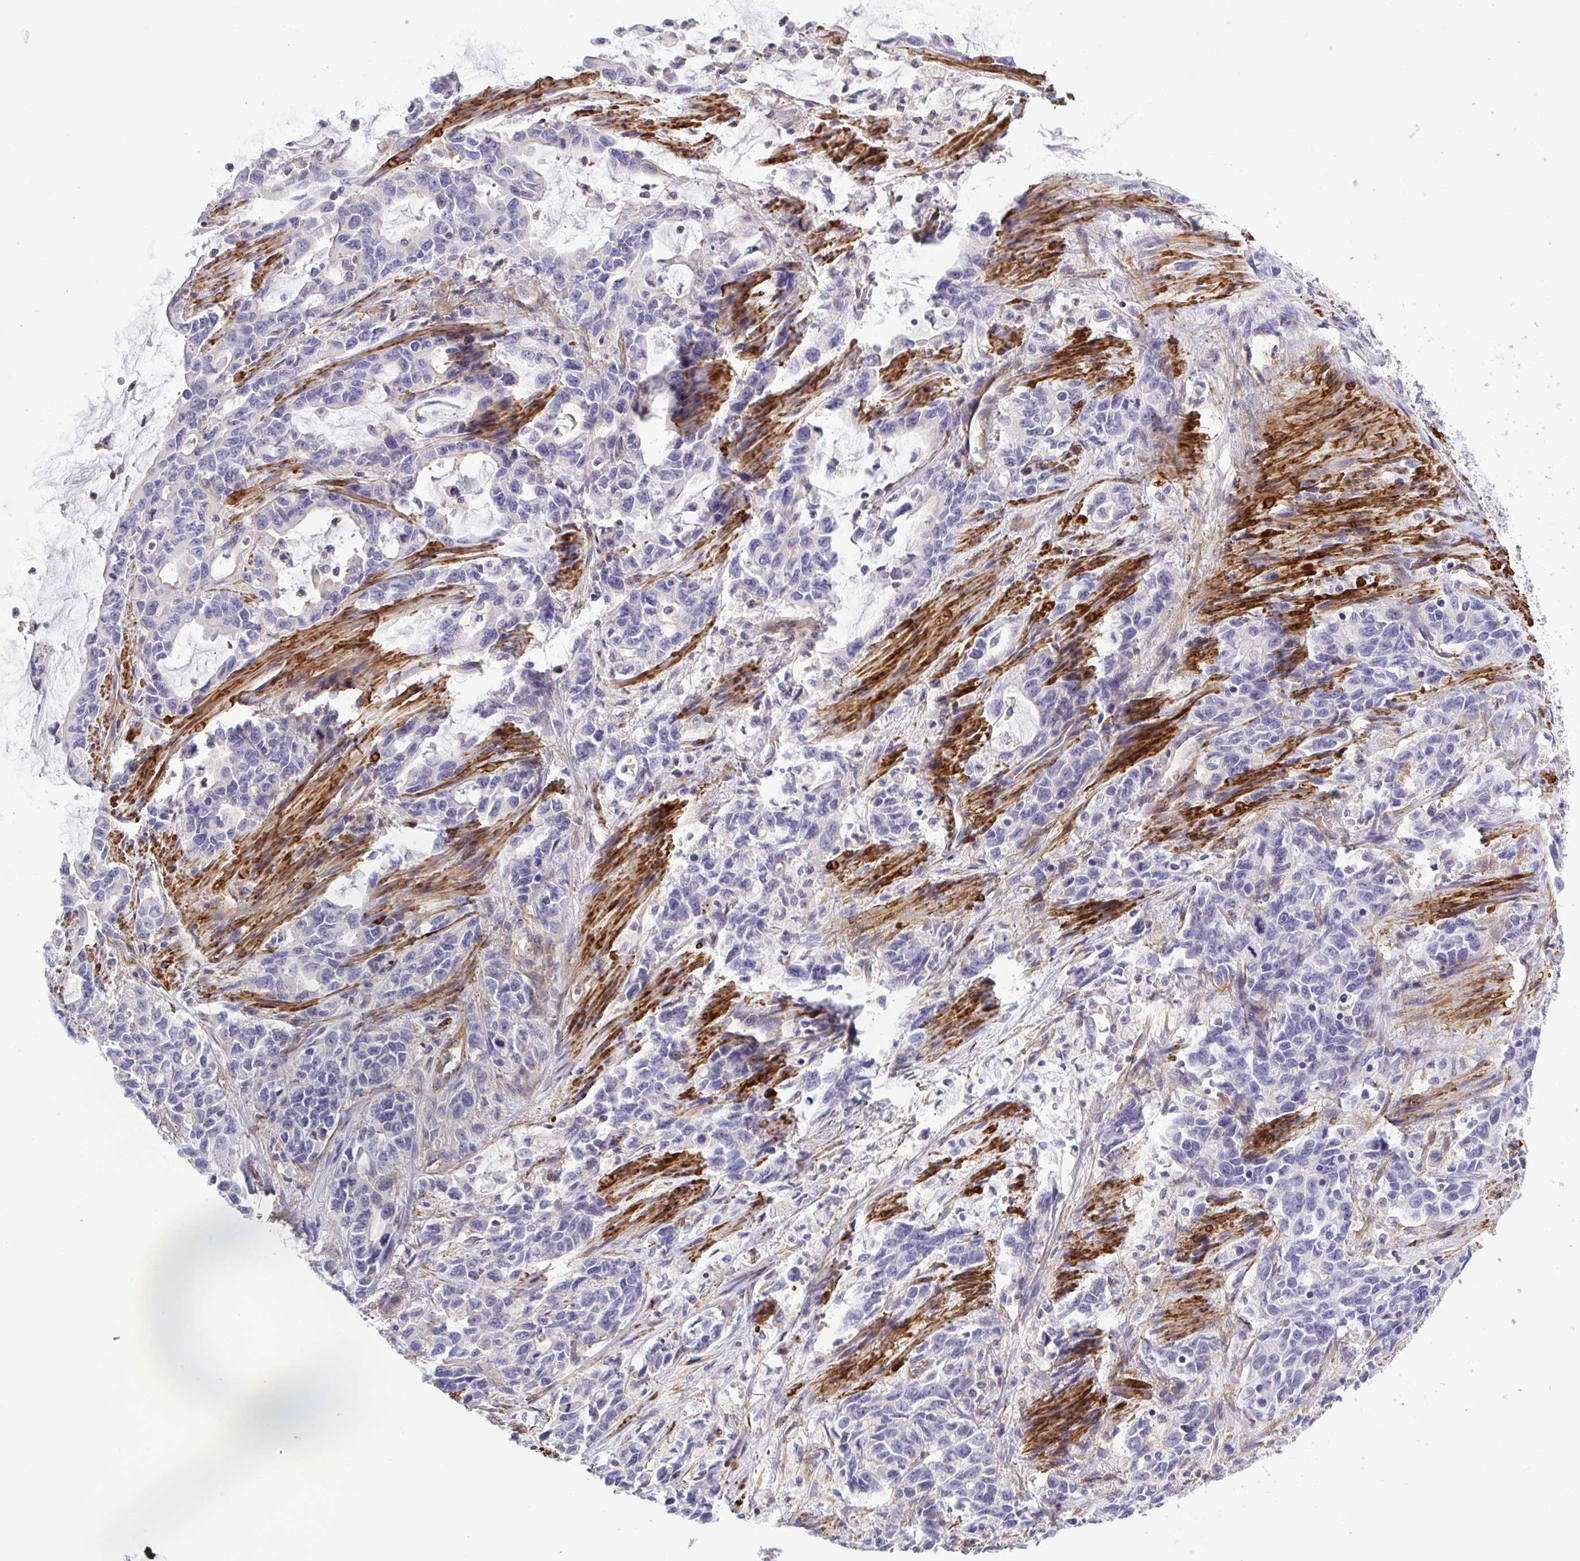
{"staining": {"intensity": "negative", "quantity": "none", "location": "none"}, "tissue": "stomach cancer", "cell_type": "Tumor cells", "image_type": "cancer", "snomed": [{"axis": "morphology", "description": "Adenocarcinoma, NOS"}, {"axis": "topography", "description": "Stomach, upper"}], "caption": "An image of human stomach cancer (adenocarcinoma) is negative for staining in tumor cells.", "gene": "SHISA7", "patient": {"sex": "male", "age": 85}}